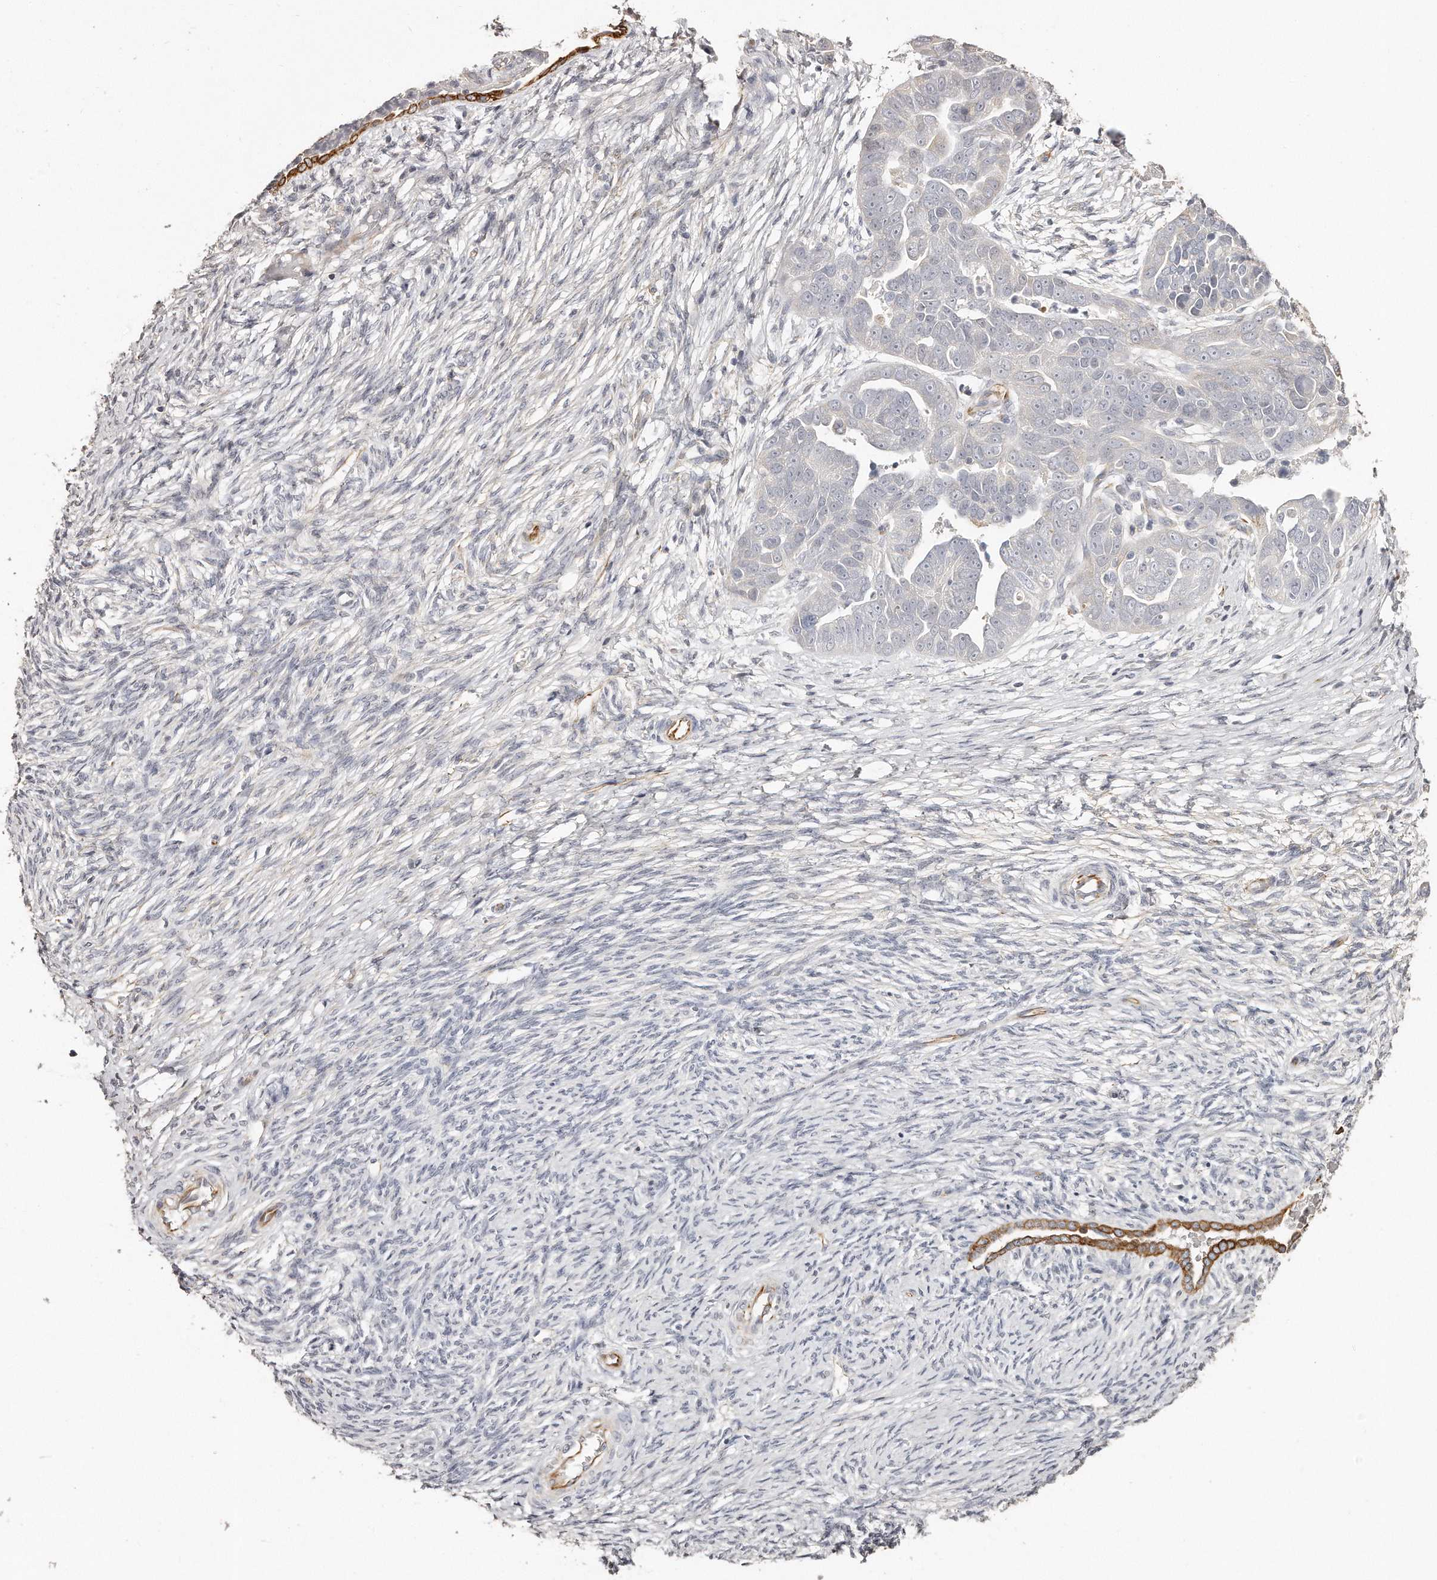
{"staining": {"intensity": "negative", "quantity": "none", "location": "none"}, "tissue": "ovarian cancer", "cell_type": "Tumor cells", "image_type": "cancer", "snomed": [{"axis": "morphology", "description": "Cystadenocarcinoma, serous, NOS"}, {"axis": "topography", "description": "Ovary"}], "caption": "Tumor cells show no significant staining in ovarian cancer (serous cystadenocarcinoma).", "gene": "ZYG11A", "patient": {"sex": "female", "age": 44}}